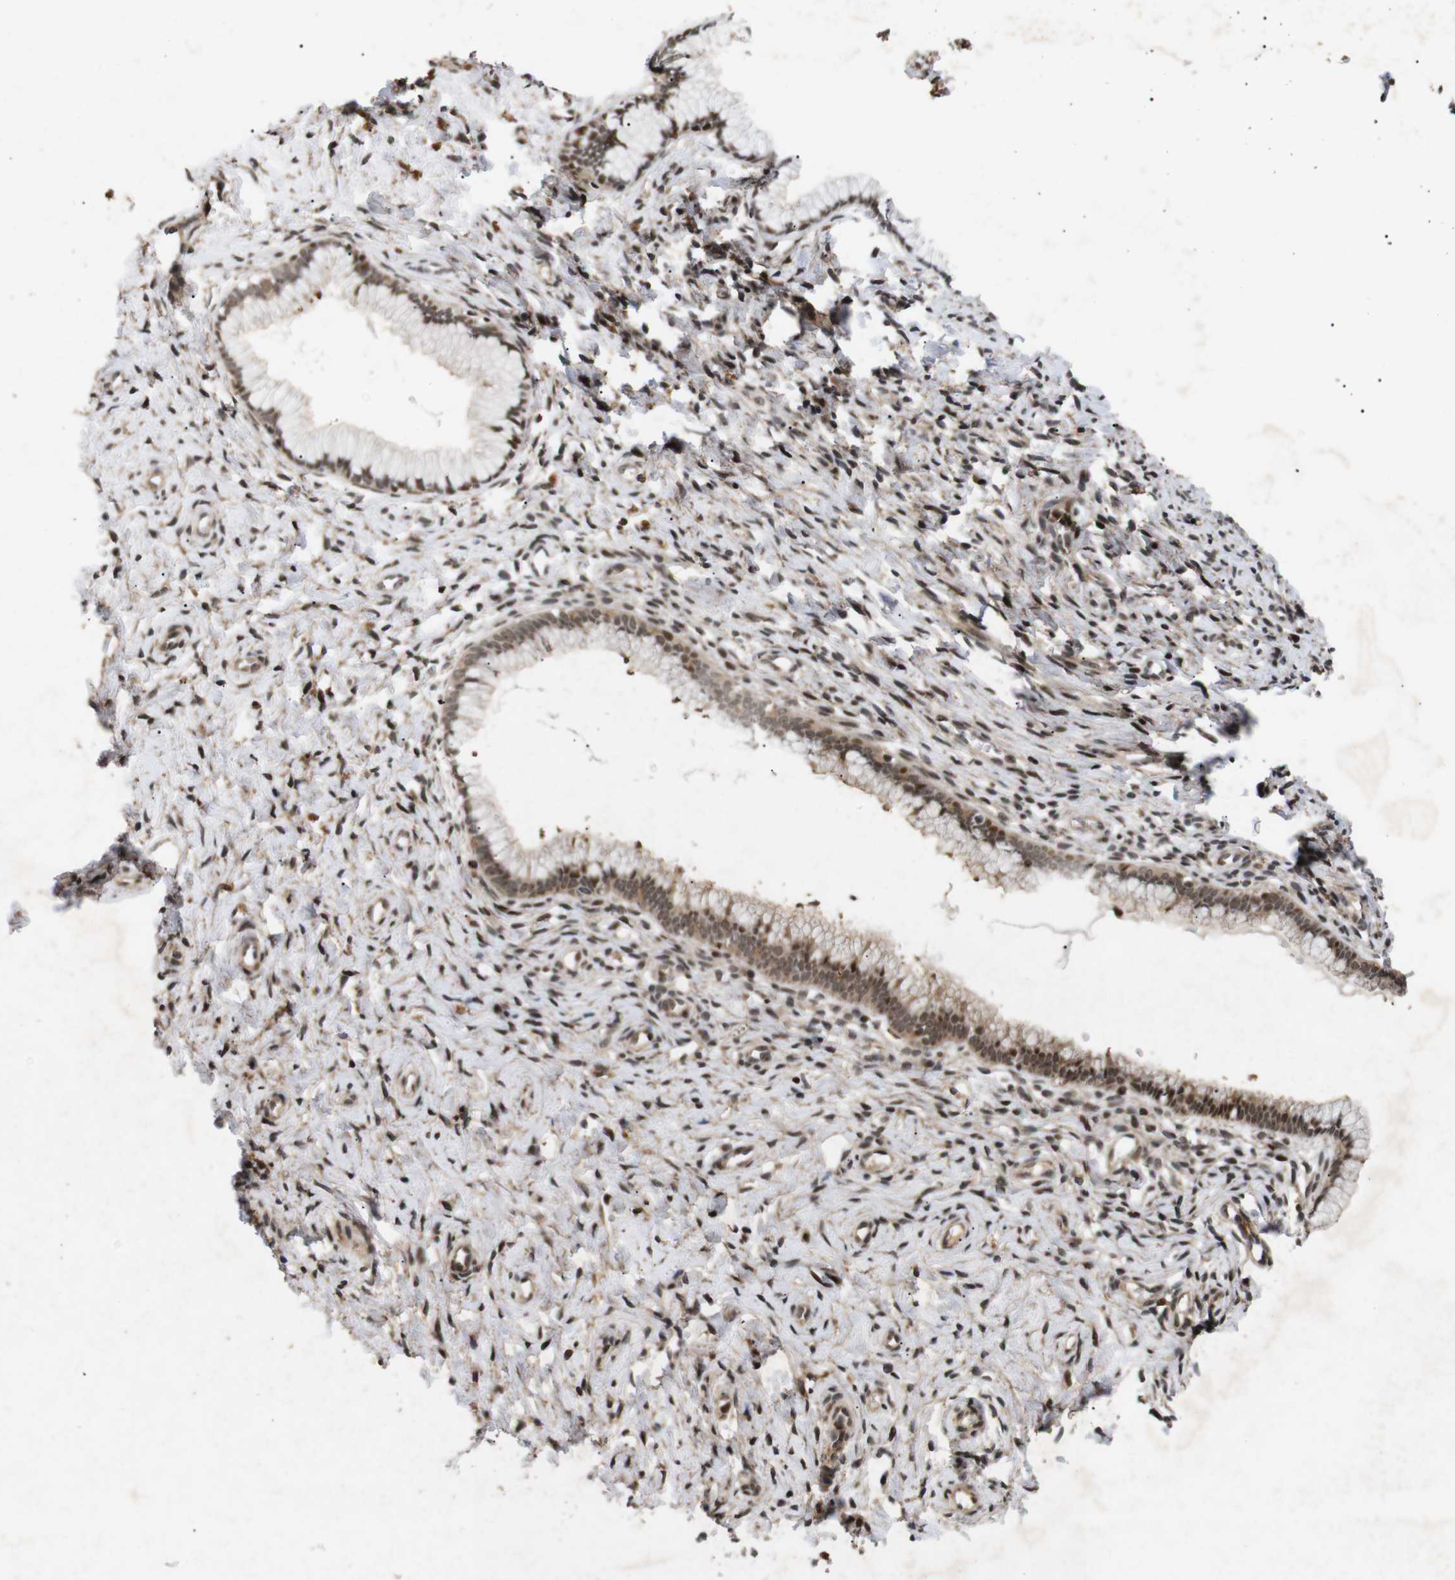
{"staining": {"intensity": "moderate", "quantity": ">75%", "location": "cytoplasmic/membranous,nuclear"}, "tissue": "cervix", "cell_type": "Glandular cells", "image_type": "normal", "snomed": [{"axis": "morphology", "description": "Normal tissue, NOS"}, {"axis": "topography", "description": "Cervix"}], "caption": "High-magnification brightfield microscopy of normal cervix stained with DAB (brown) and counterstained with hematoxylin (blue). glandular cells exhibit moderate cytoplasmic/membranous,nuclear positivity is appreciated in approximately>75% of cells.", "gene": "KIF23", "patient": {"sex": "female", "age": 65}}